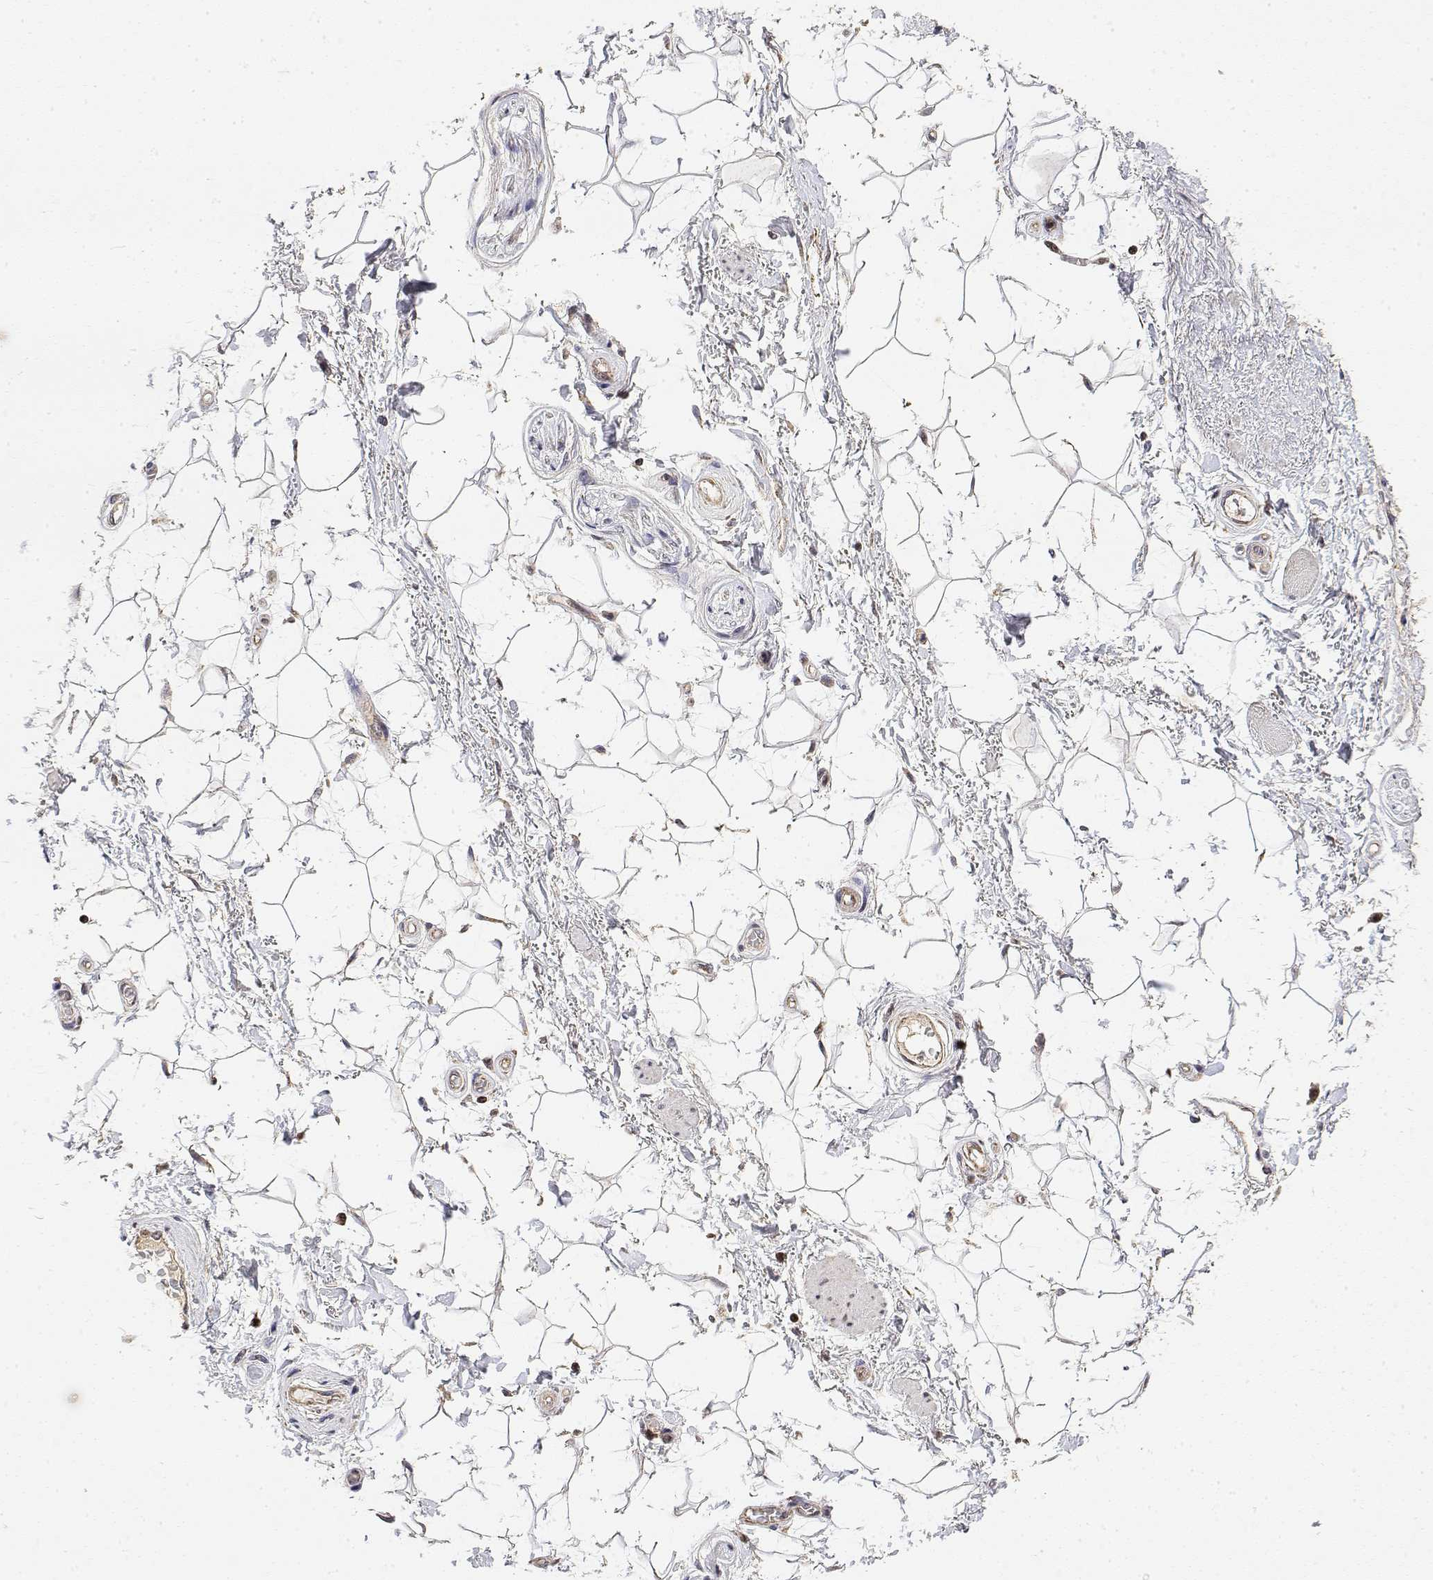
{"staining": {"intensity": "negative", "quantity": "none", "location": "none"}, "tissue": "adipose tissue", "cell_type": "Adipocytes", "image_type": "normal", "snomed": [{"axis": "morphology", "description": "Normal tissue, NOS"}, {"axis": "topography", "description": "Anal"}, {"axis": "topography", "description": "Peripheral nerve tissue"}], "caption": "This is an immunohistochemistry (IHC) histopathology image of normal human adipose tissue. There is no expression in adipocytes.", "gene": "GADD45GIP1", "patient": {"sex": "male", "age": 51}}